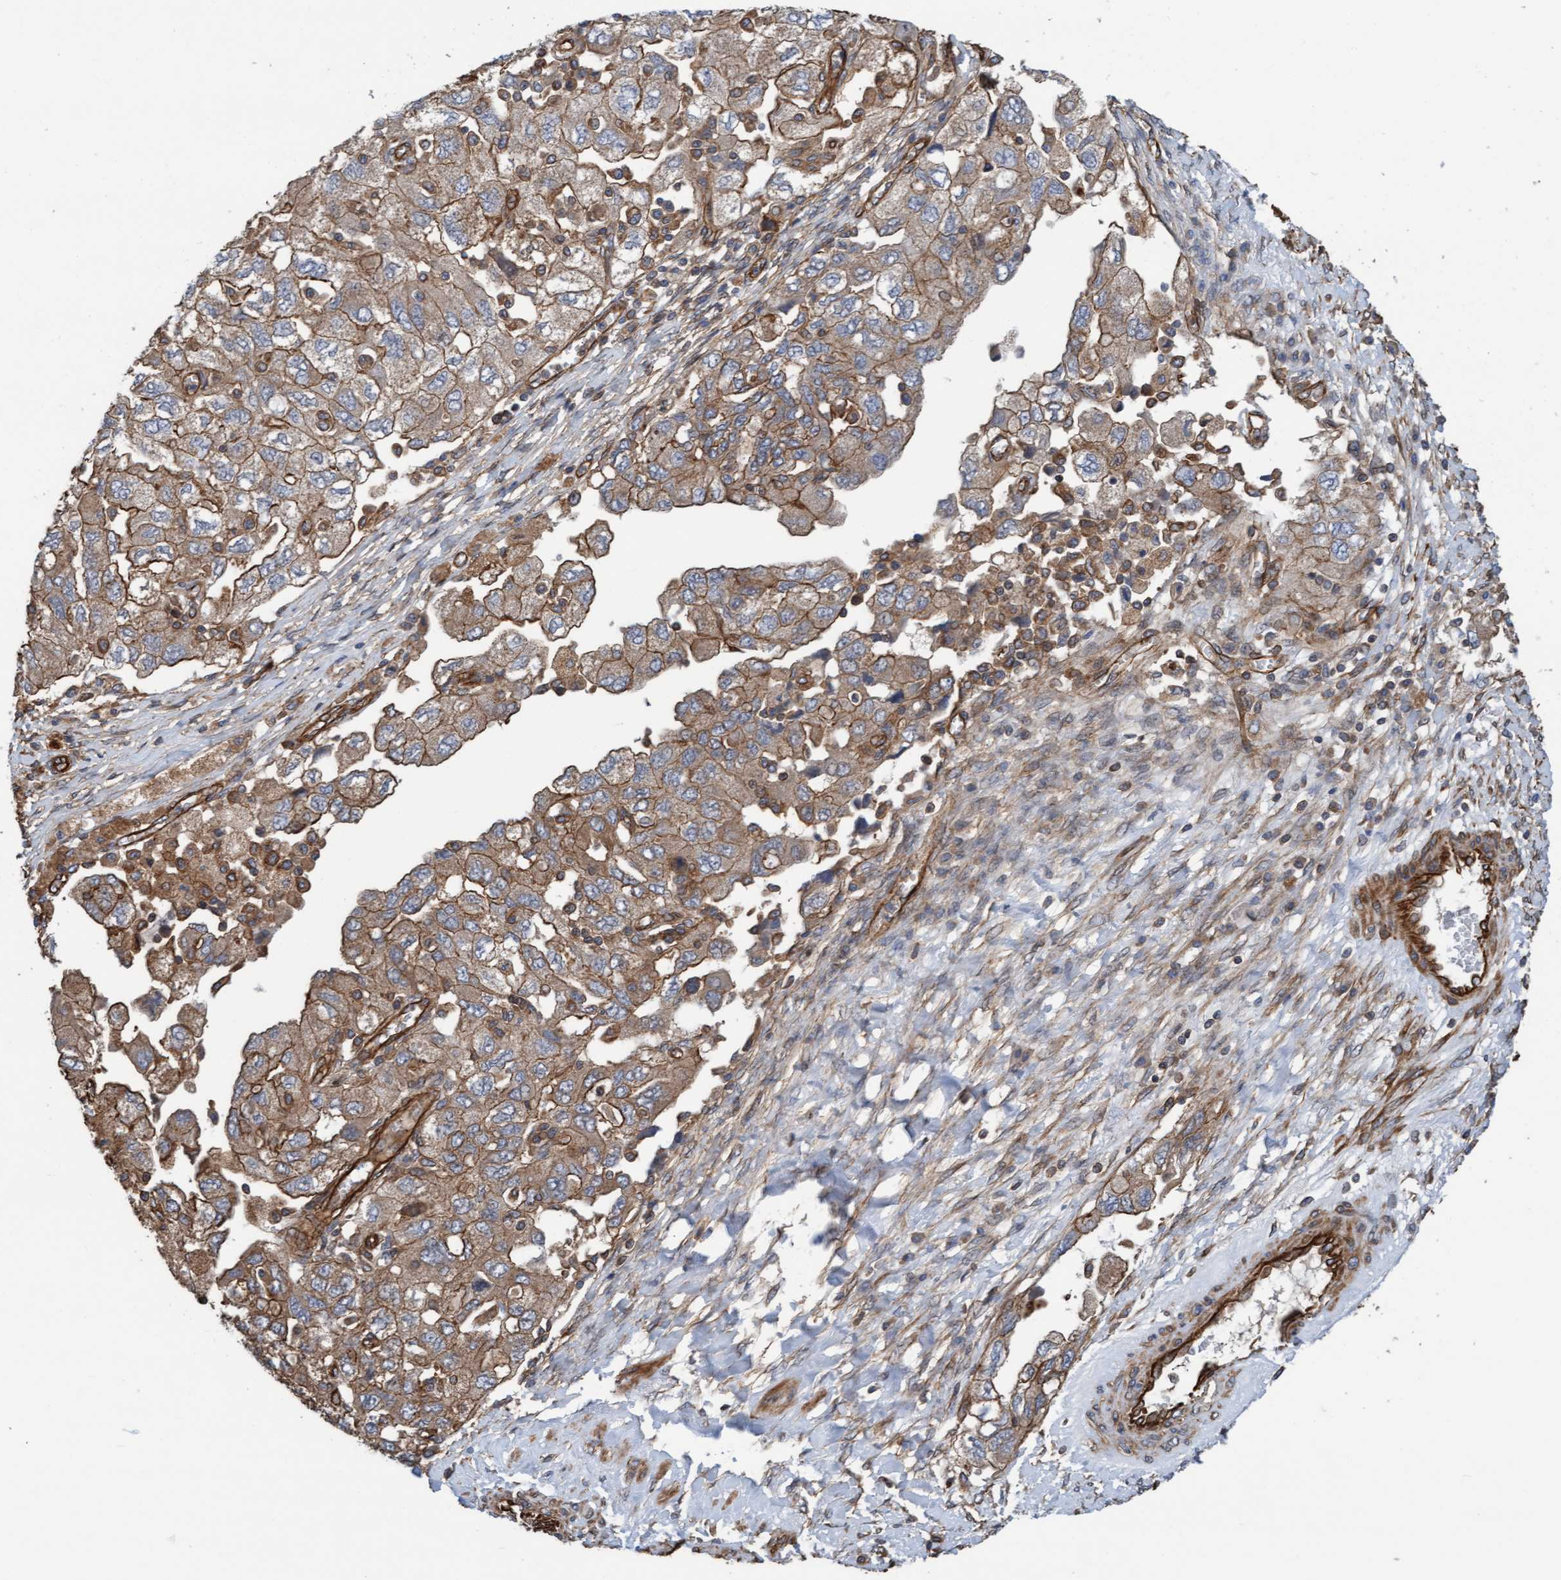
{"staining": {"intensity": "moderate", "quantity": ">75%", "location": "cytoplasmic/membranous"}, "tissue": "ovarian cancer", "cell_type": "Tumor cells", "image_type": "cancer", "snomed": [{"axis": "morphology", "description": "Carcinoma, NOS"}, {"axis": "morphology", "description": "Cystadenocarcinoma, serous, NOS"}, {"axis": "topography", "description": "Ovary"}], "caption": "Carcinoma (ovarian) stained with a protein marker reveals moderate staining in tumor cells.", "gene": "STXBP4", "patient": {"sex": "female", "age": 69}}